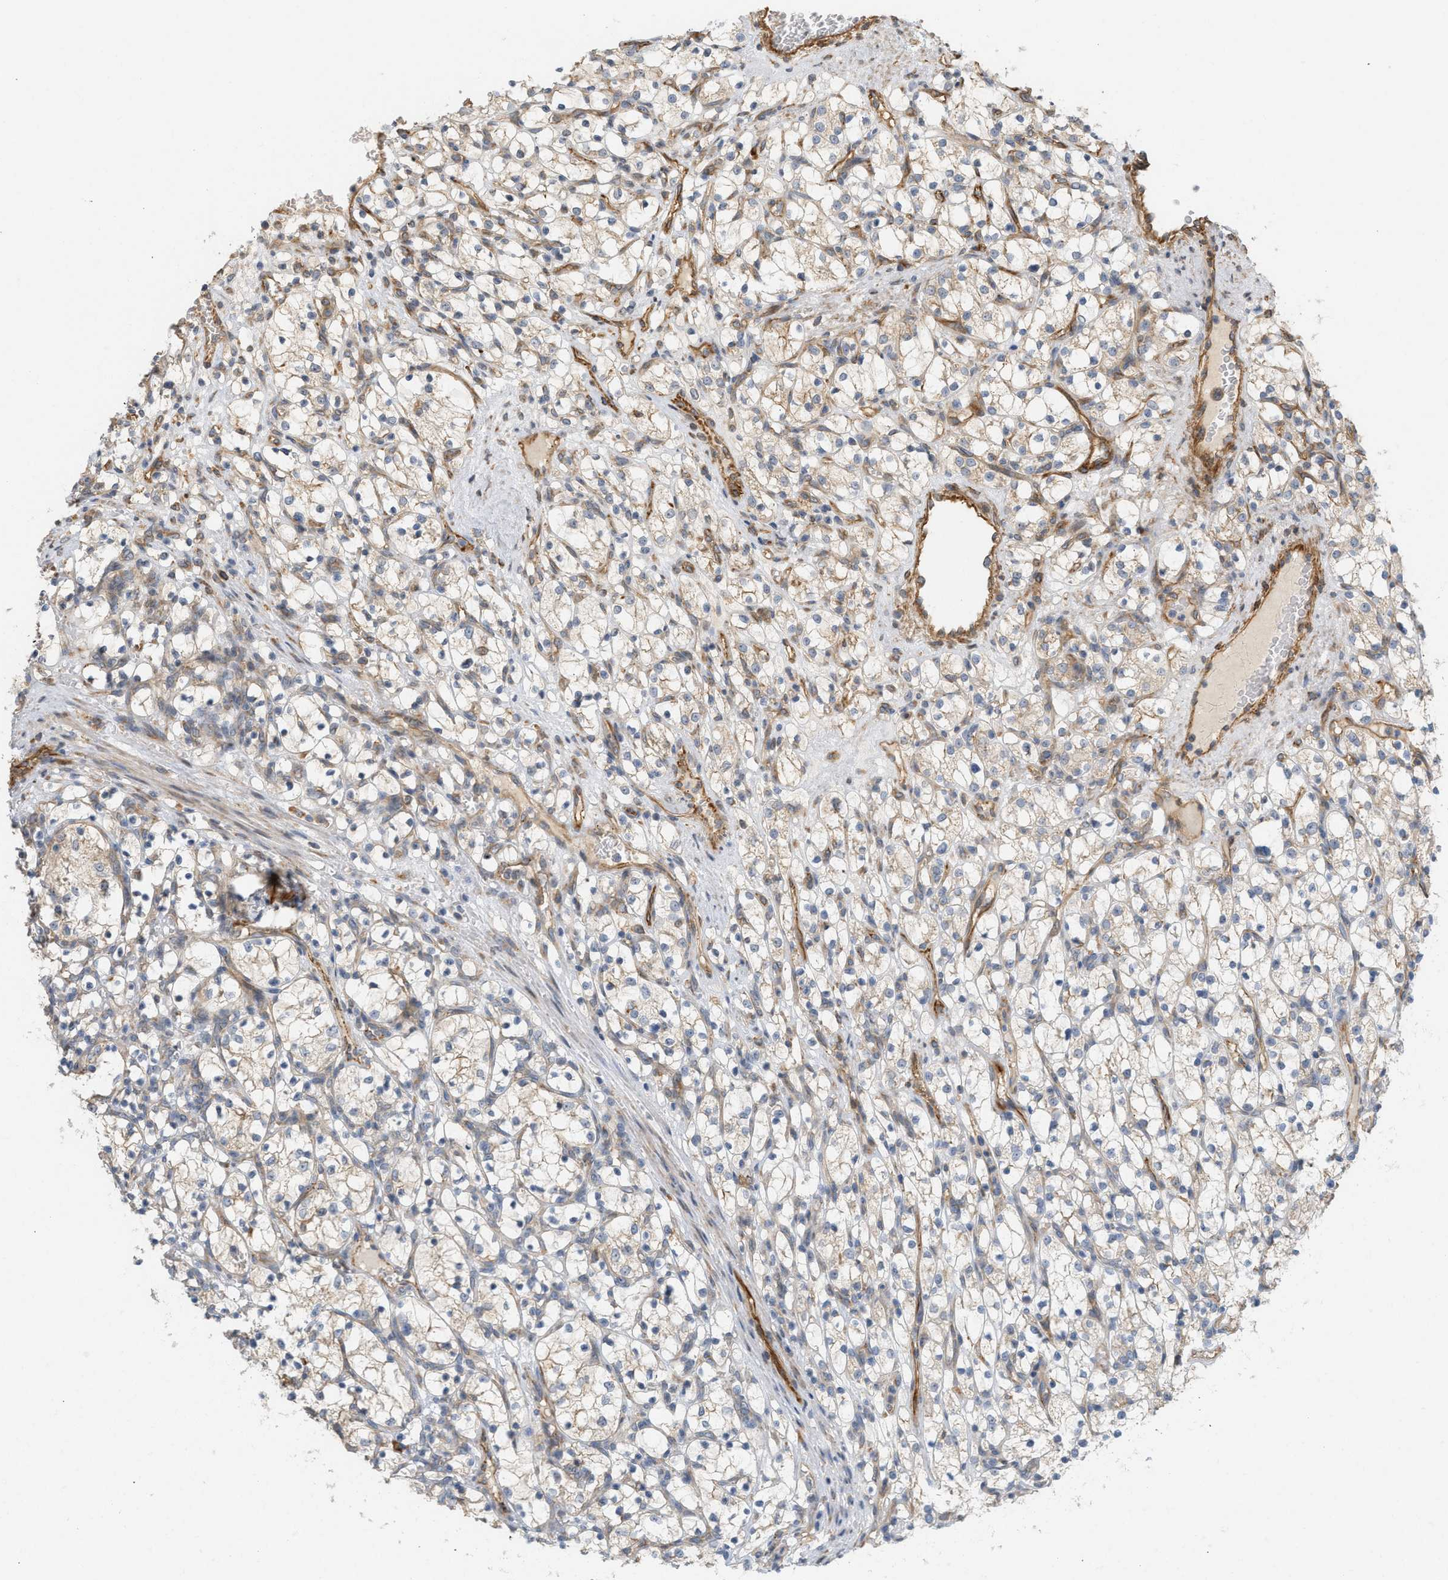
{"staining": {"intensity": "weak", "quantity": "<25%", "location": "cytoplasmic/membranous"}, "tissue": "renal cancer", "cell_type": "Tumor cells", "image_type": "cancer", "snomed": [{"axis": "morphology", "description": "Adenocarcinoma, NOS"}, {"axis": "topography", "description": "Kidney"}], "caption": "Tumor cells are negative for protein expression in human renal cancer (adenocarcinoma).", "gene": "SVOP", "patient": {"sex": "female", "age": 69}}